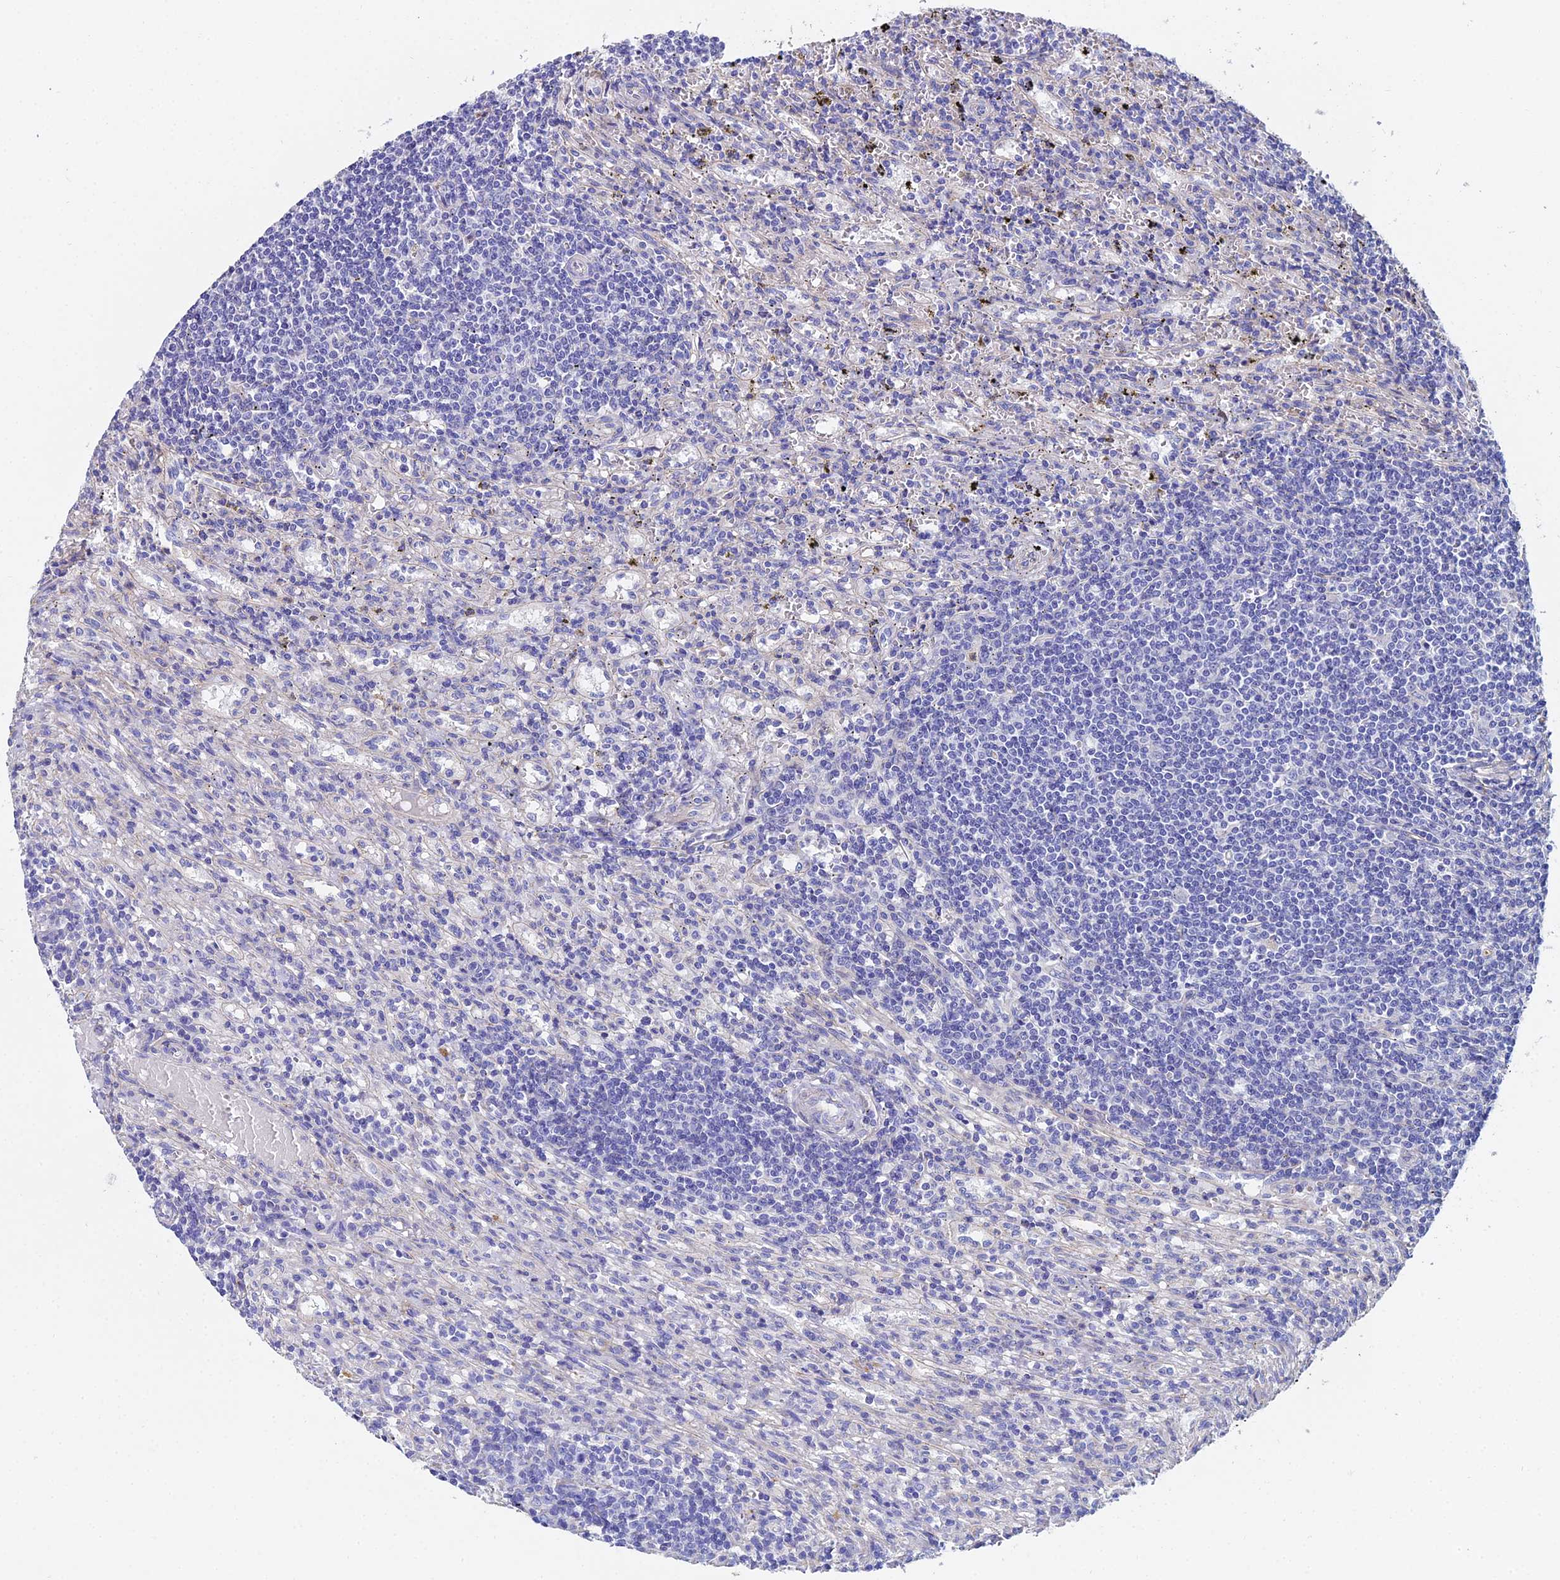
{"staining": {"intensity": "negative", "quantity": "none", "location": "none"}, "tissue": "lymphoma", "cell_type": "Tumor cells", "image_type": "cancer", "snomed": [{"axis": "morphology", "description": "Malignant lymphoma, non-Hodgkin's type, Low grade"}, {"axis": "topography", "description": "Spleen"}], "caption": "A histopathology image of human malignant lymphoma, non-Hodgkin's type (low-grade) is negative for staining in tumor cells.", "gene": "C6", "patient": {"sex": "male", "age": 76}}